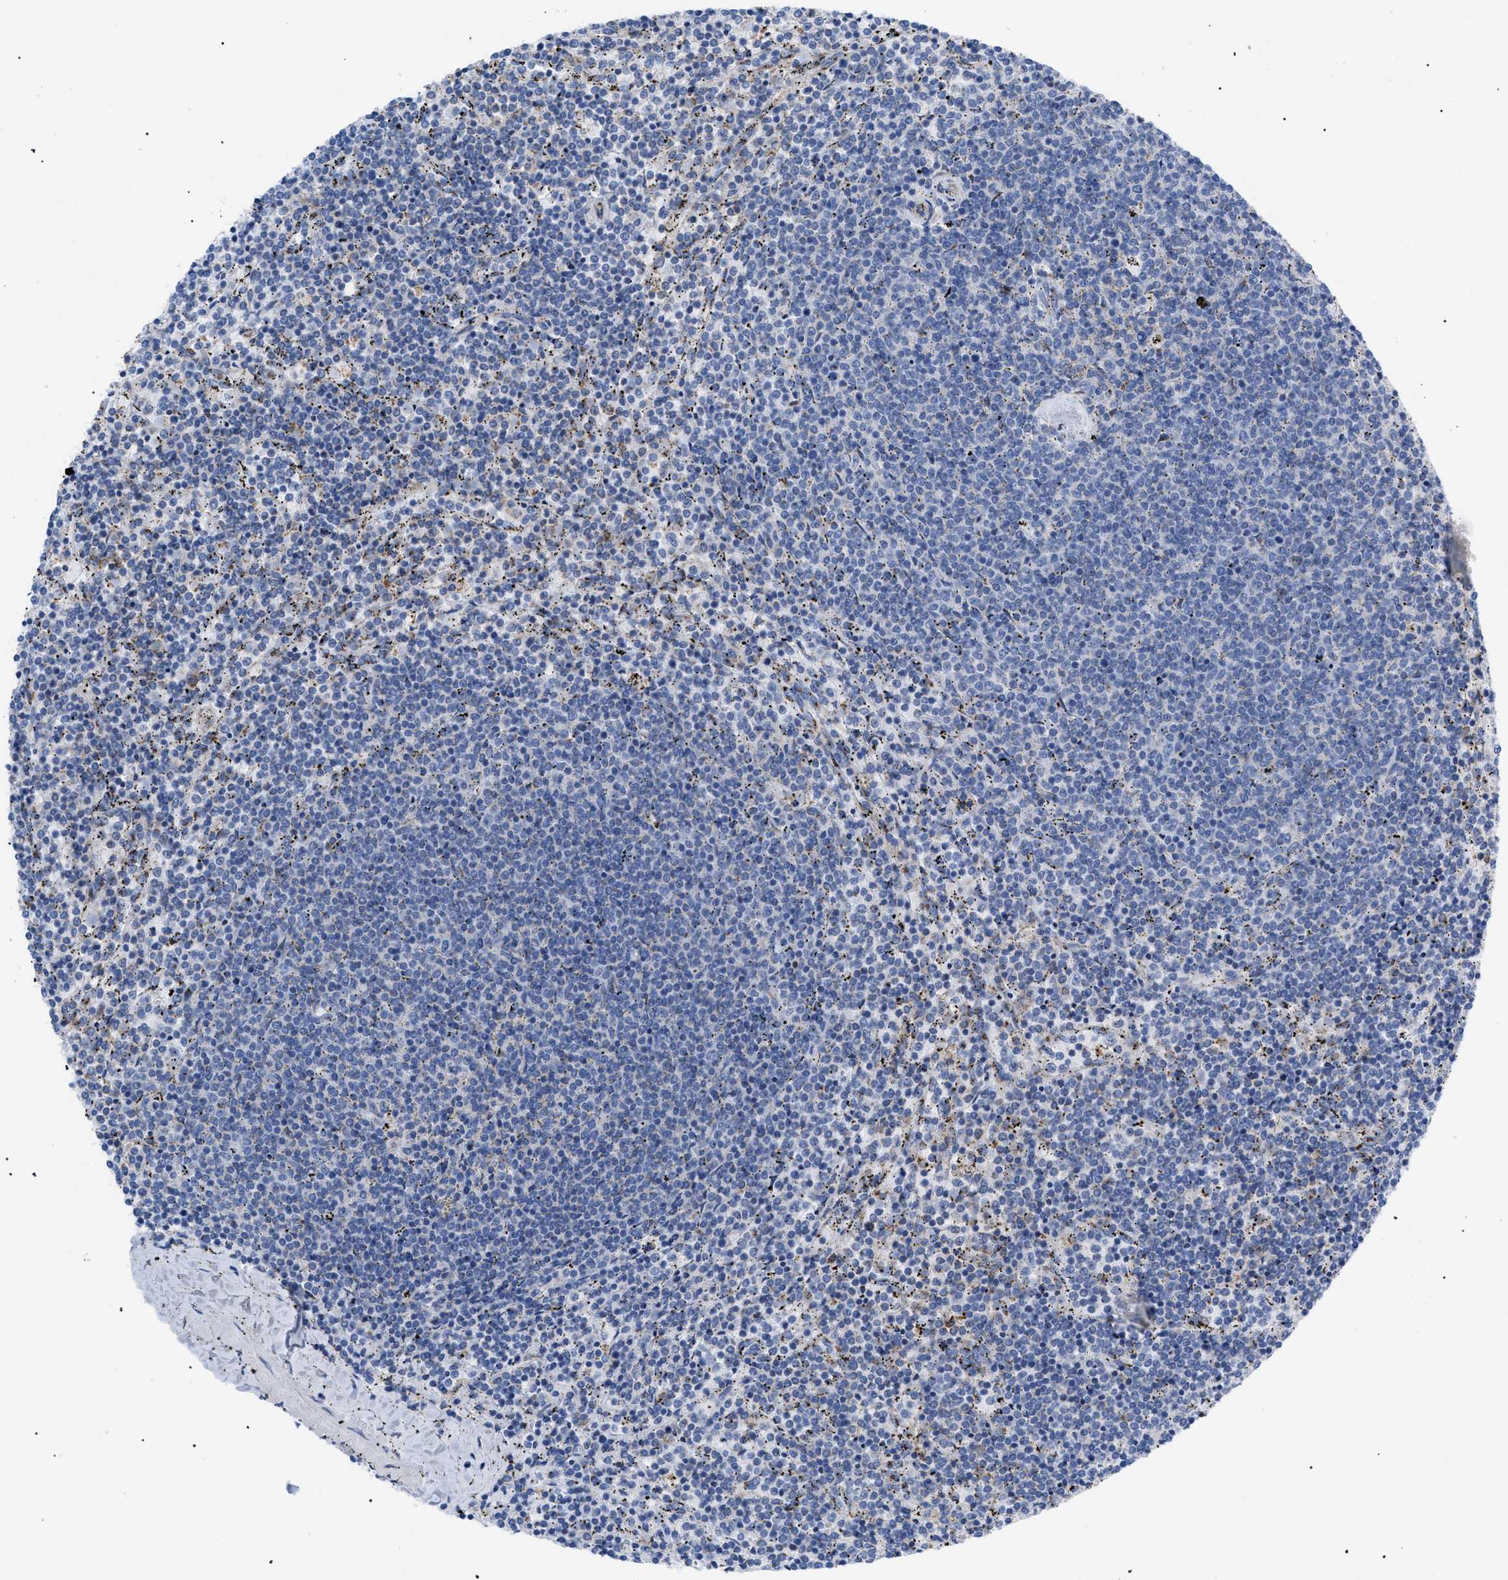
{"staining": {"intensity": "negative", "quantity": "none", "location": "none"}, "tissue": "lymphoma", "cell_type": "Tumor cells", "image_type": "cancer", "snomed": [{"axis": "morphology", "description": "Malignant lymphoma, non-Hodgkin's type, Low grade"}, {"axis": "topography", "description": "Spleen"}], "caption": "An IHC histopathology image of malignant lymphoma, non-Hodgkin's type (low-grade) is shown. There is no staining in tumor cells of malignant lymphoma, non-Hodgkin's type (low-grade).", "gene": "TMEM17", "patient": {"sex": "female", "age": 50}}